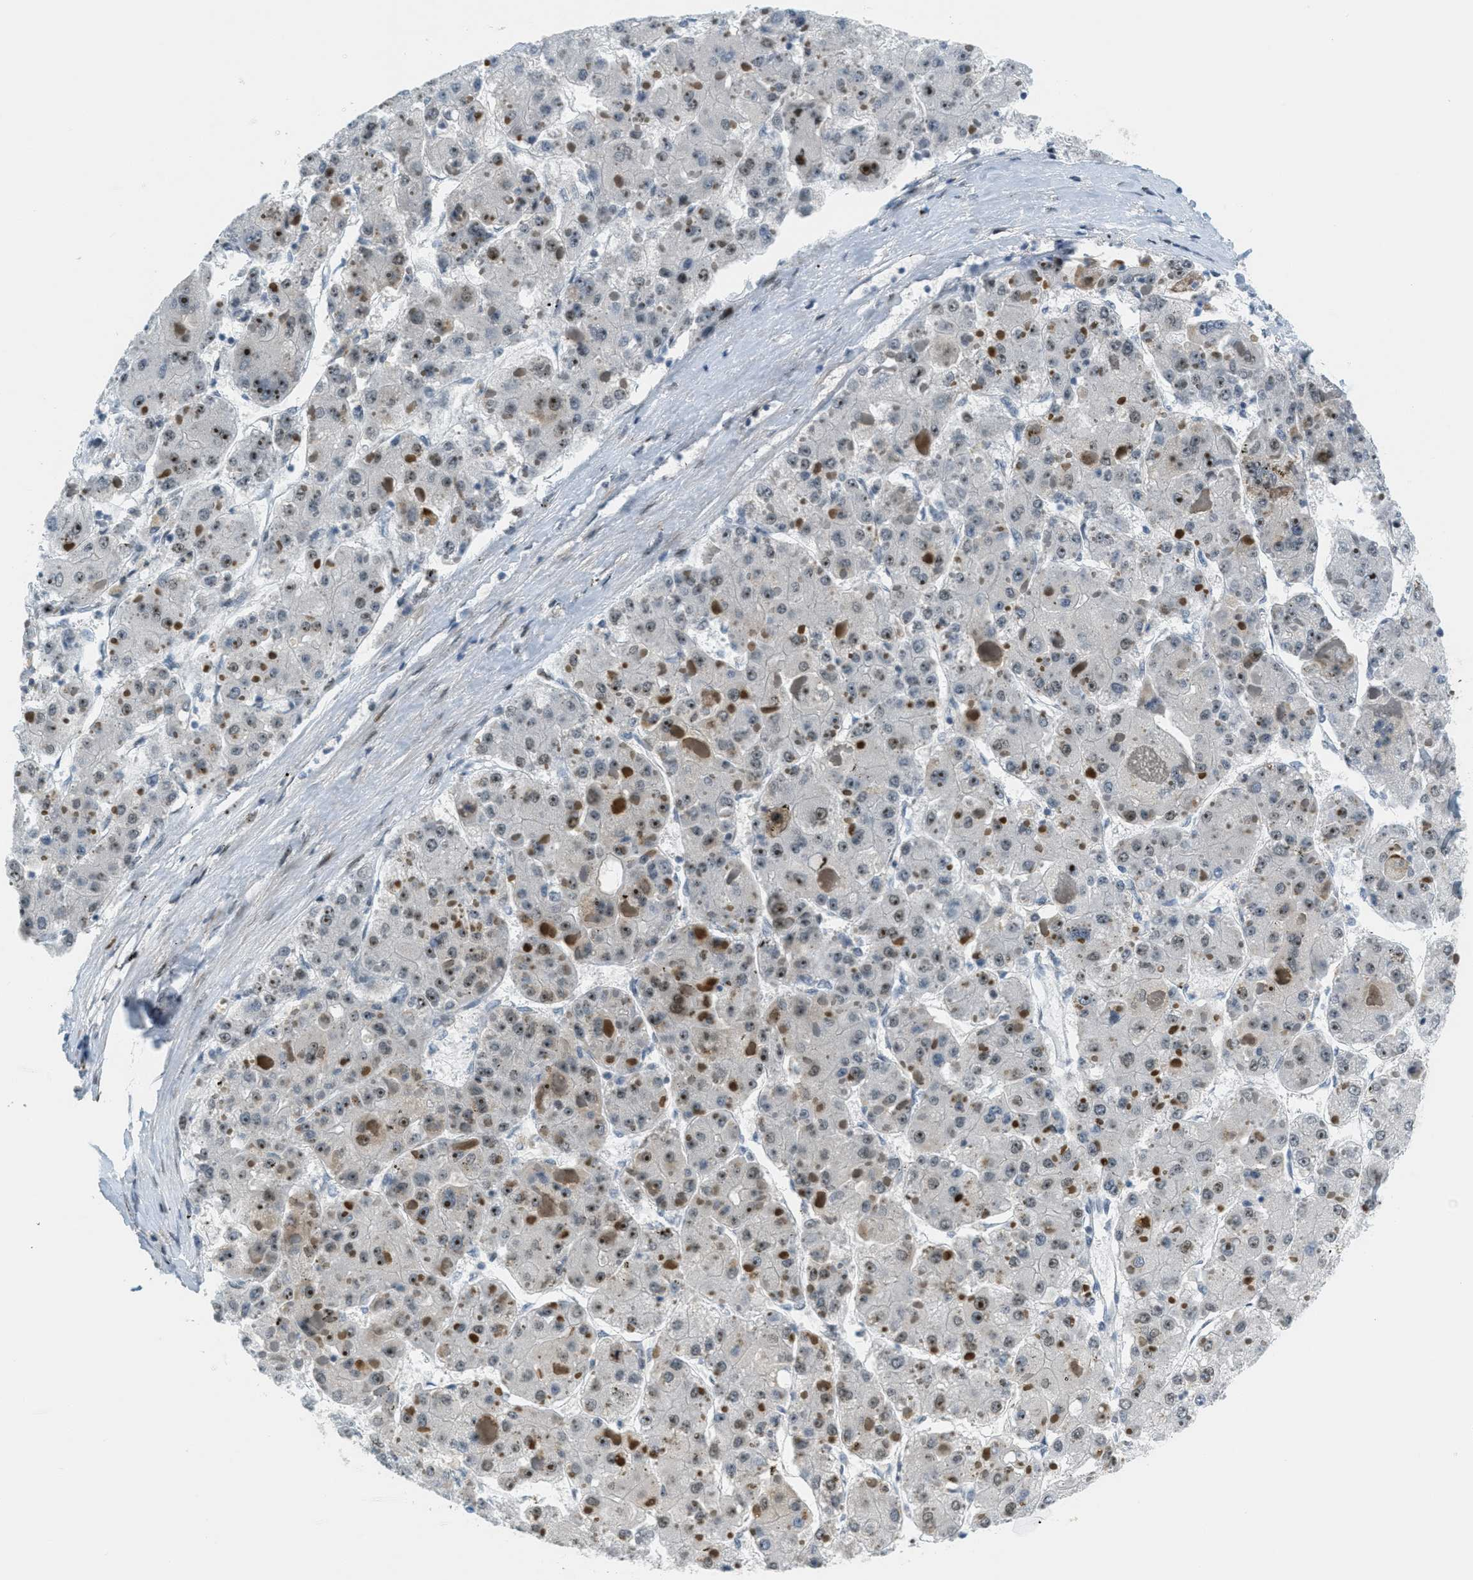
{"staining": {"intensity": "strong", "quantity": "<25%", "location": "nuclear"}, "tissue": "liver cancer", "cell_type": "Tumor cells", "image_type": "cancer", "snomed": [{"axis": "morphology", "description": "Carcinoma, Hepatocellular, NOS"}, {"axis": "topography", "description": "Liver"}], "caption": "Human liver cancer (hepatocellular carcinoma) stained with a protein marker reveals strong staining in tumor cells.", "gene": "ZDHHC23", "patient": {"sex": "female", "age": 73}}